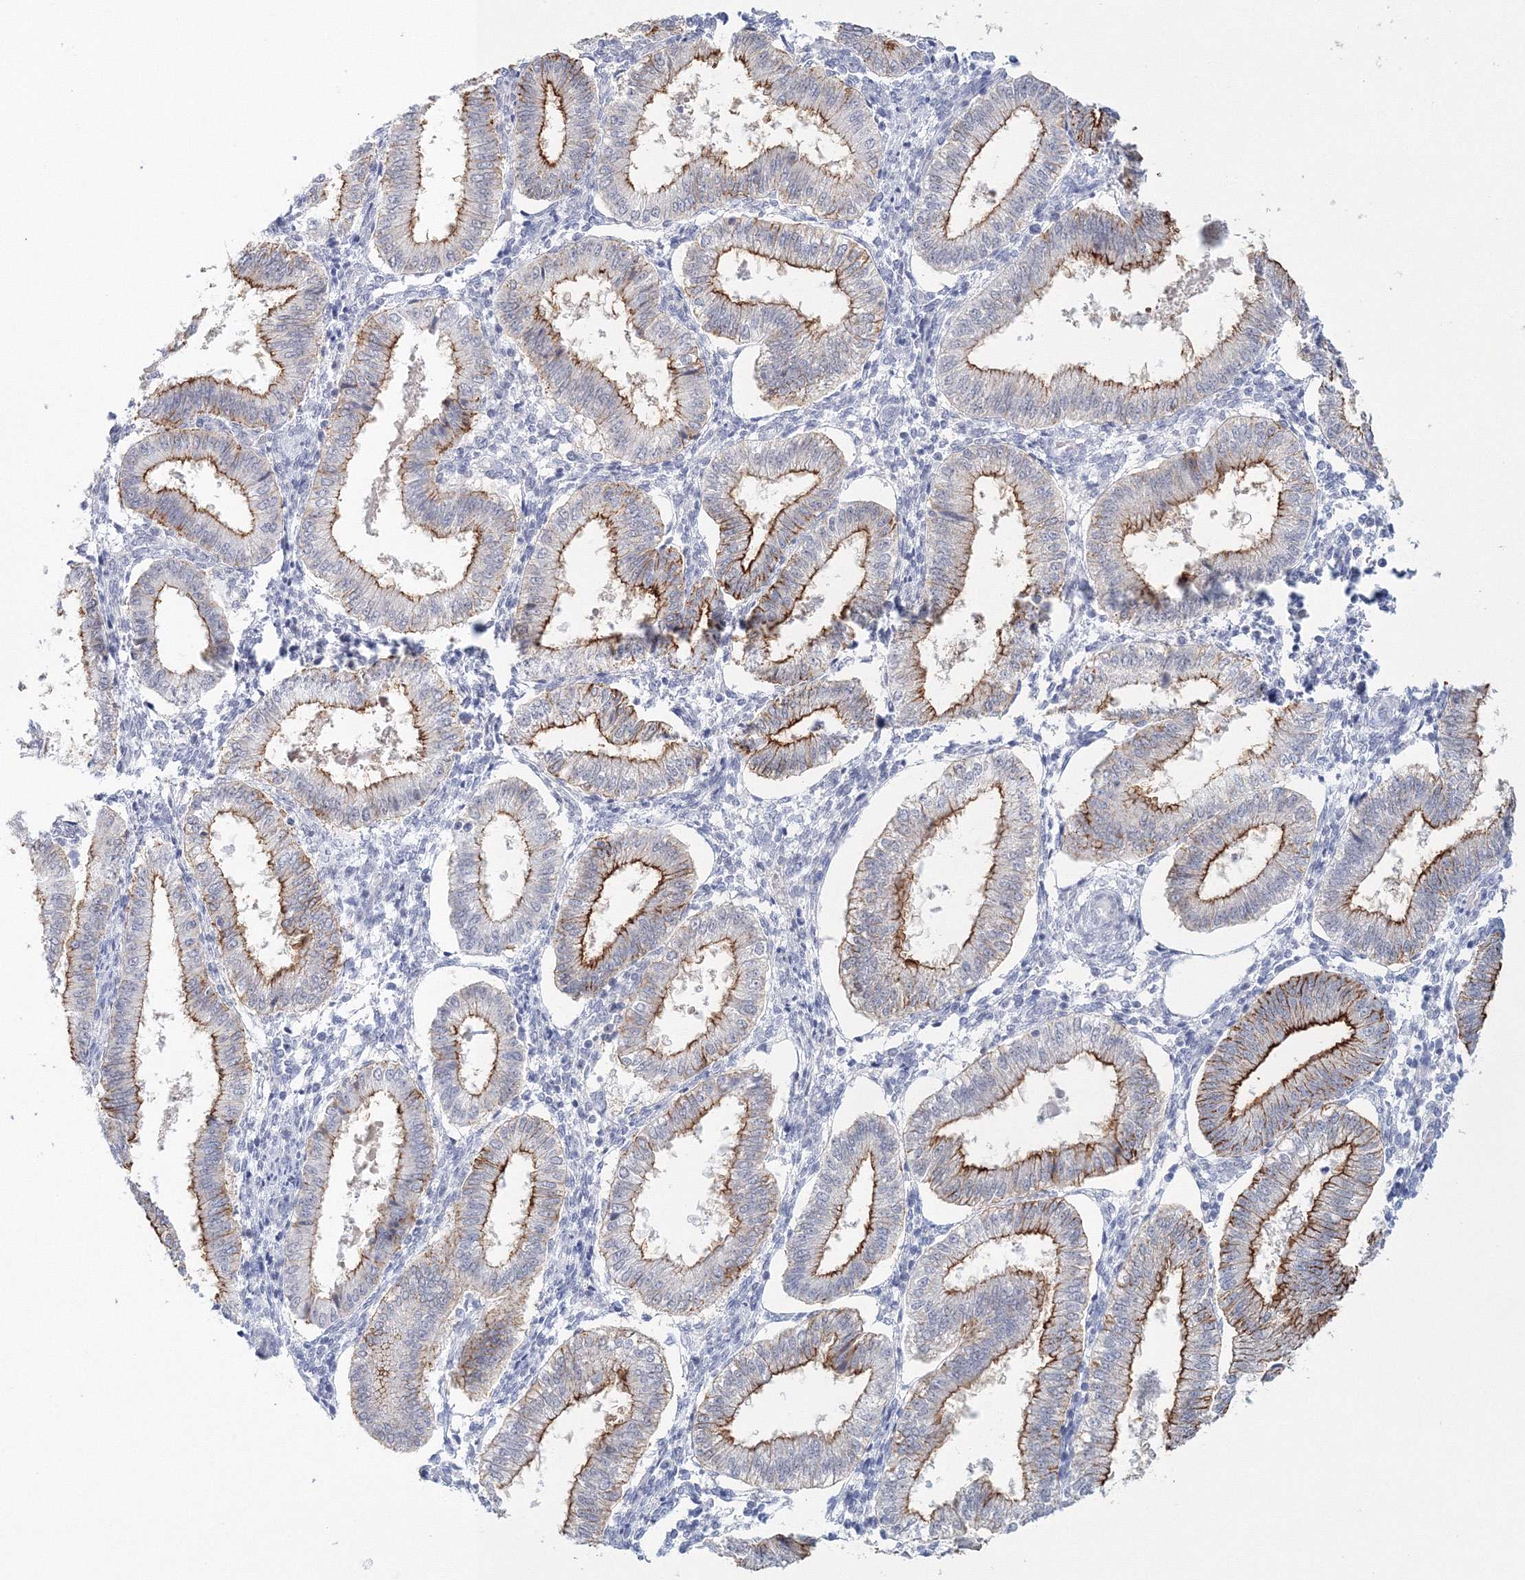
{"staining": {"intensity": "negative", "quantity": "none", "location": "none"}, "tissue": "endometrium", "cell_type": "Cells in endometrial stroma", "image_type": "normal", "snomed": [{"axis": "morphology", "description": "Normal tissue, NOS"}, {"axis": "topography", "description": "Endometrium"}], "caption": "Cells in endometrial stroma are negative for brown protein staining in unremarkable endometrium. (Immunohistochemistry (ihc), brightfield microscopy, high magnification).", "gene": "VSIG1", "patient": {"sex": "female", "age": 39}}